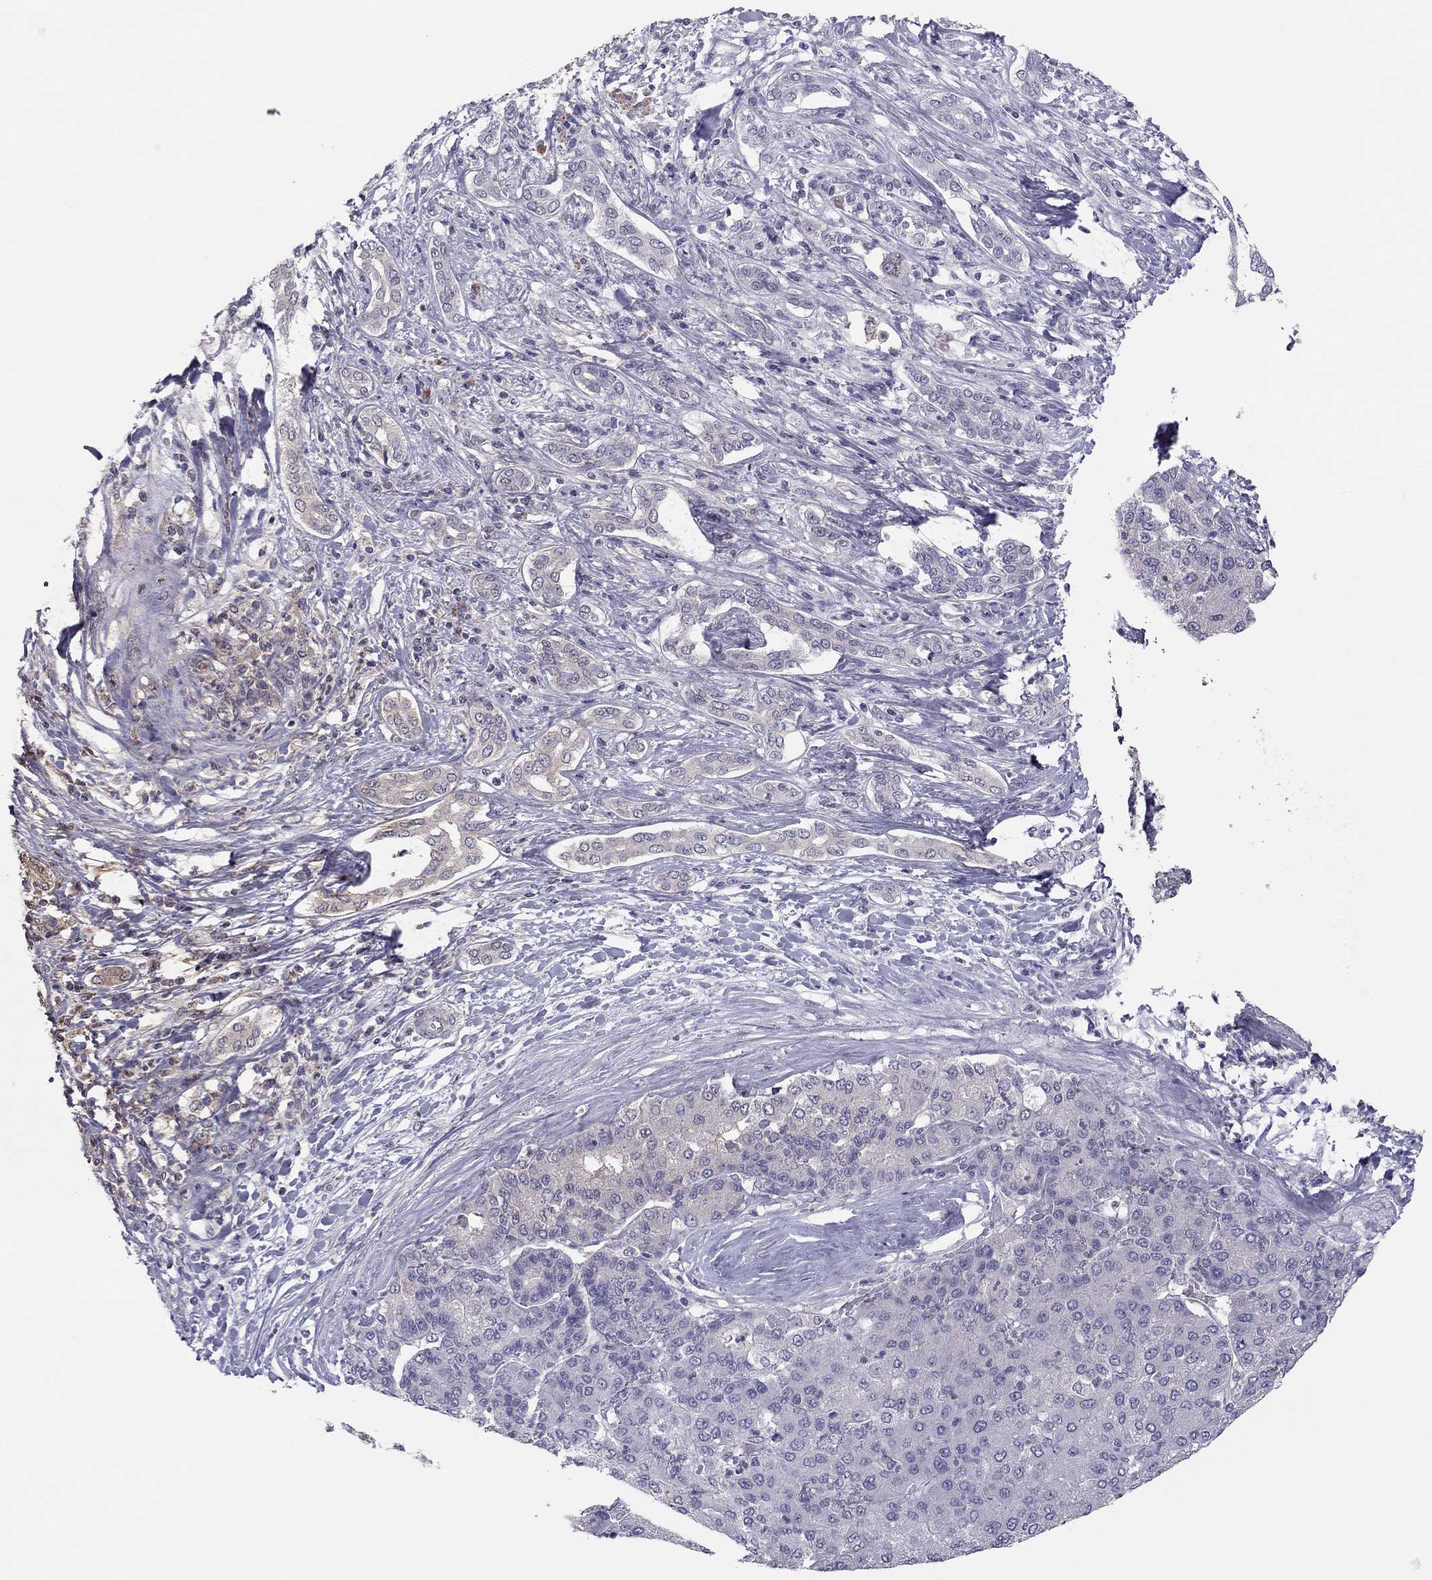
{"staining": {"intensity": "negative", "quantity": "none", "location": "none"}, "tissue": "liver cancer", "cell_type": "Tumor cells", "image_type": "cancer", "snomed": [{"axis": "morphology", "description": "Carcinoma, Hepatocellular, NOS"}, {"axis": "topography", "description": "Liver"}], "caption": "Micrograph shows no significant protein positivity in tumor cells of liver cancer.", "gene": "ADORA2A", "patient": {"sex": "male", "age": 65}}